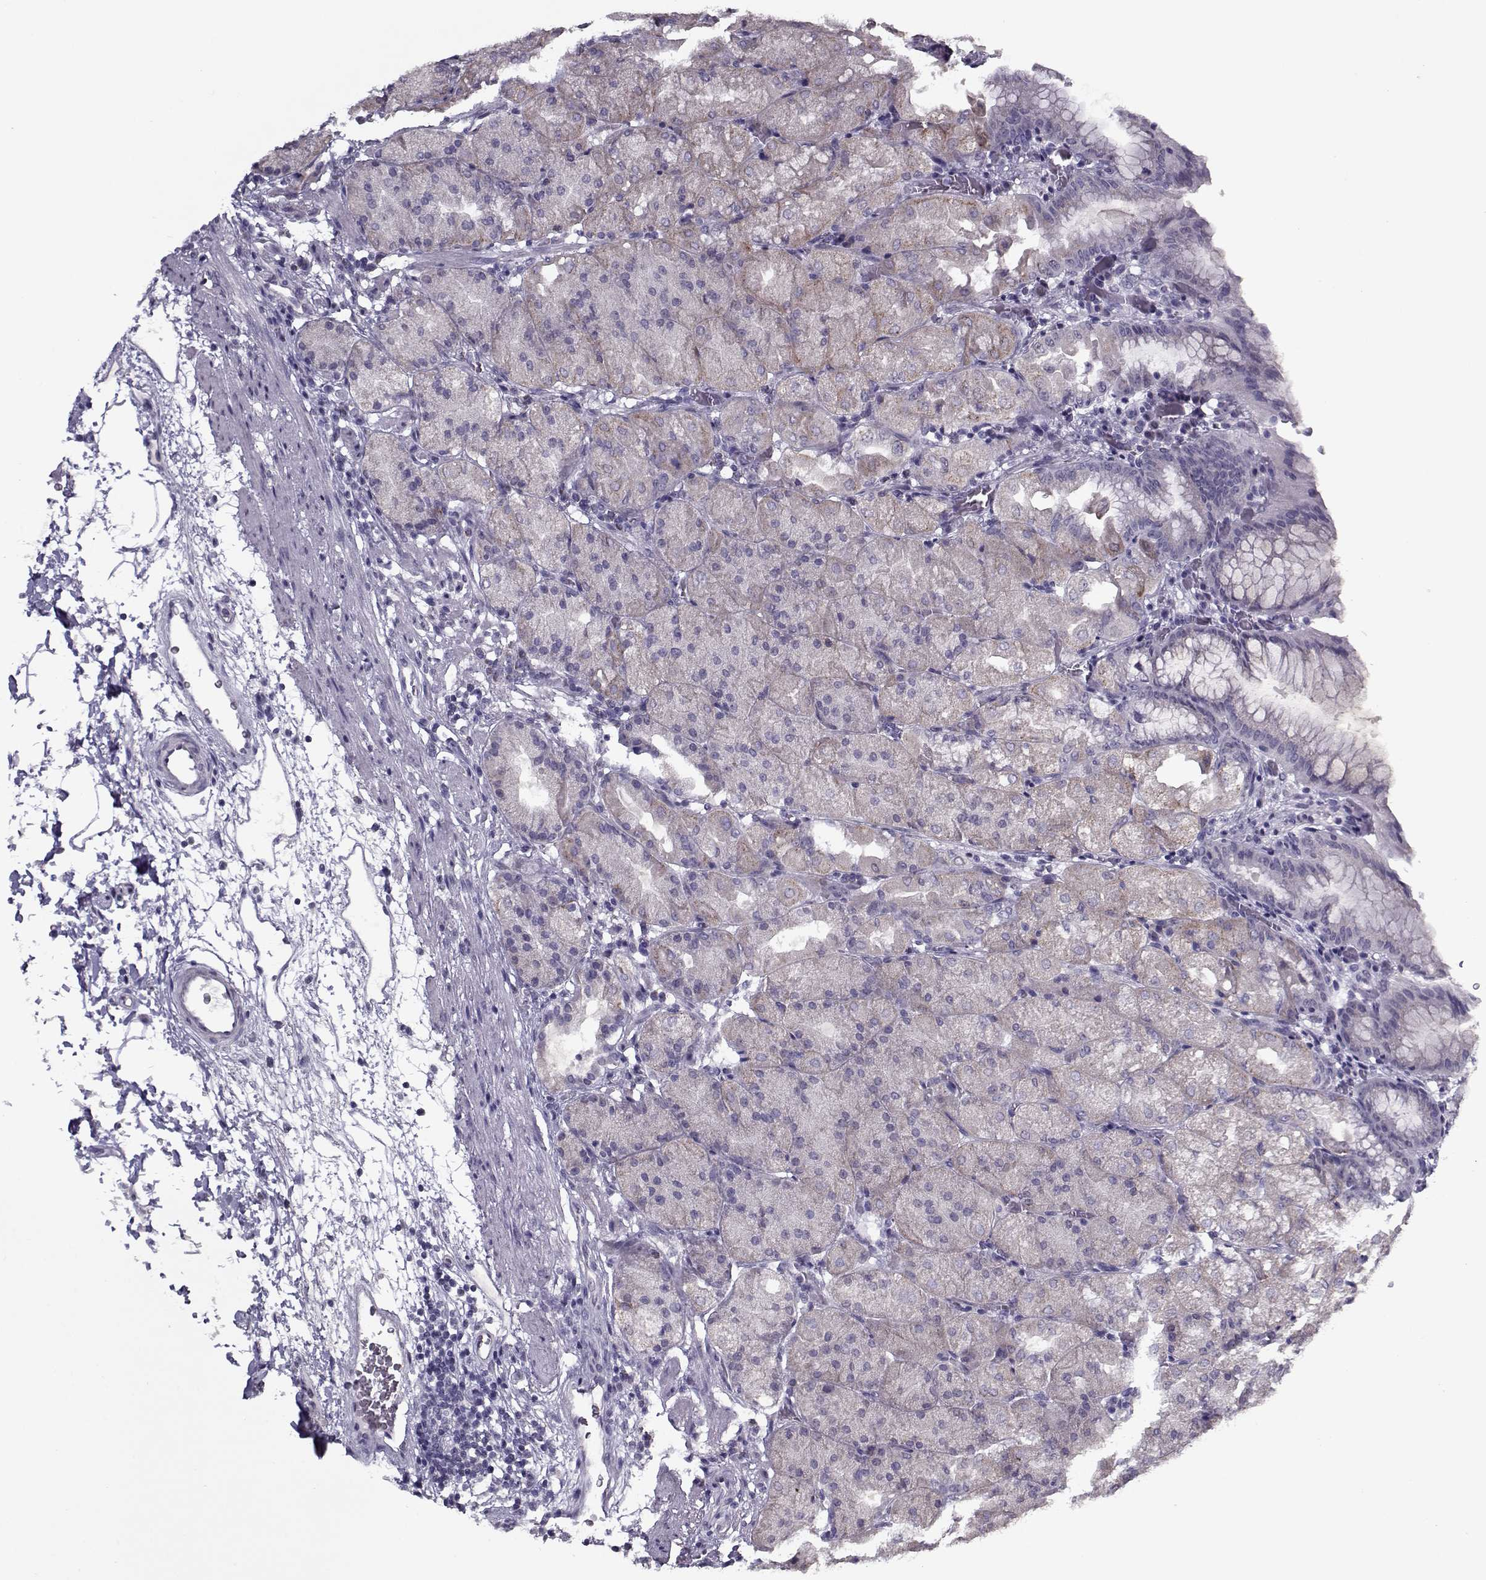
{"staining": {"intensity": "negative", "quantity": "none", "location": "none"}, "tissue": "stomach", "cell_type": "Glandular cells", "image_type": "normal", "snomed": [{"axis": "morphology", "description": "Normal tissue, NOS"}, {"axis": "topography", "description": "Stomach, upper"}, {"axis": "topography", "description": "Stomach"}, {"axis": "topography", "description": "Stomach, lower"}], "caption": "High magnification brightfield microscopy of benign stomach stained with DAB (3,3'-diaminobenzidine) (brown) and counterstained with hematoxylin (blue): glandular cells show no significant expression.", "gene": "SEC16B", "patient": {"sex": "male", "age": 62}}